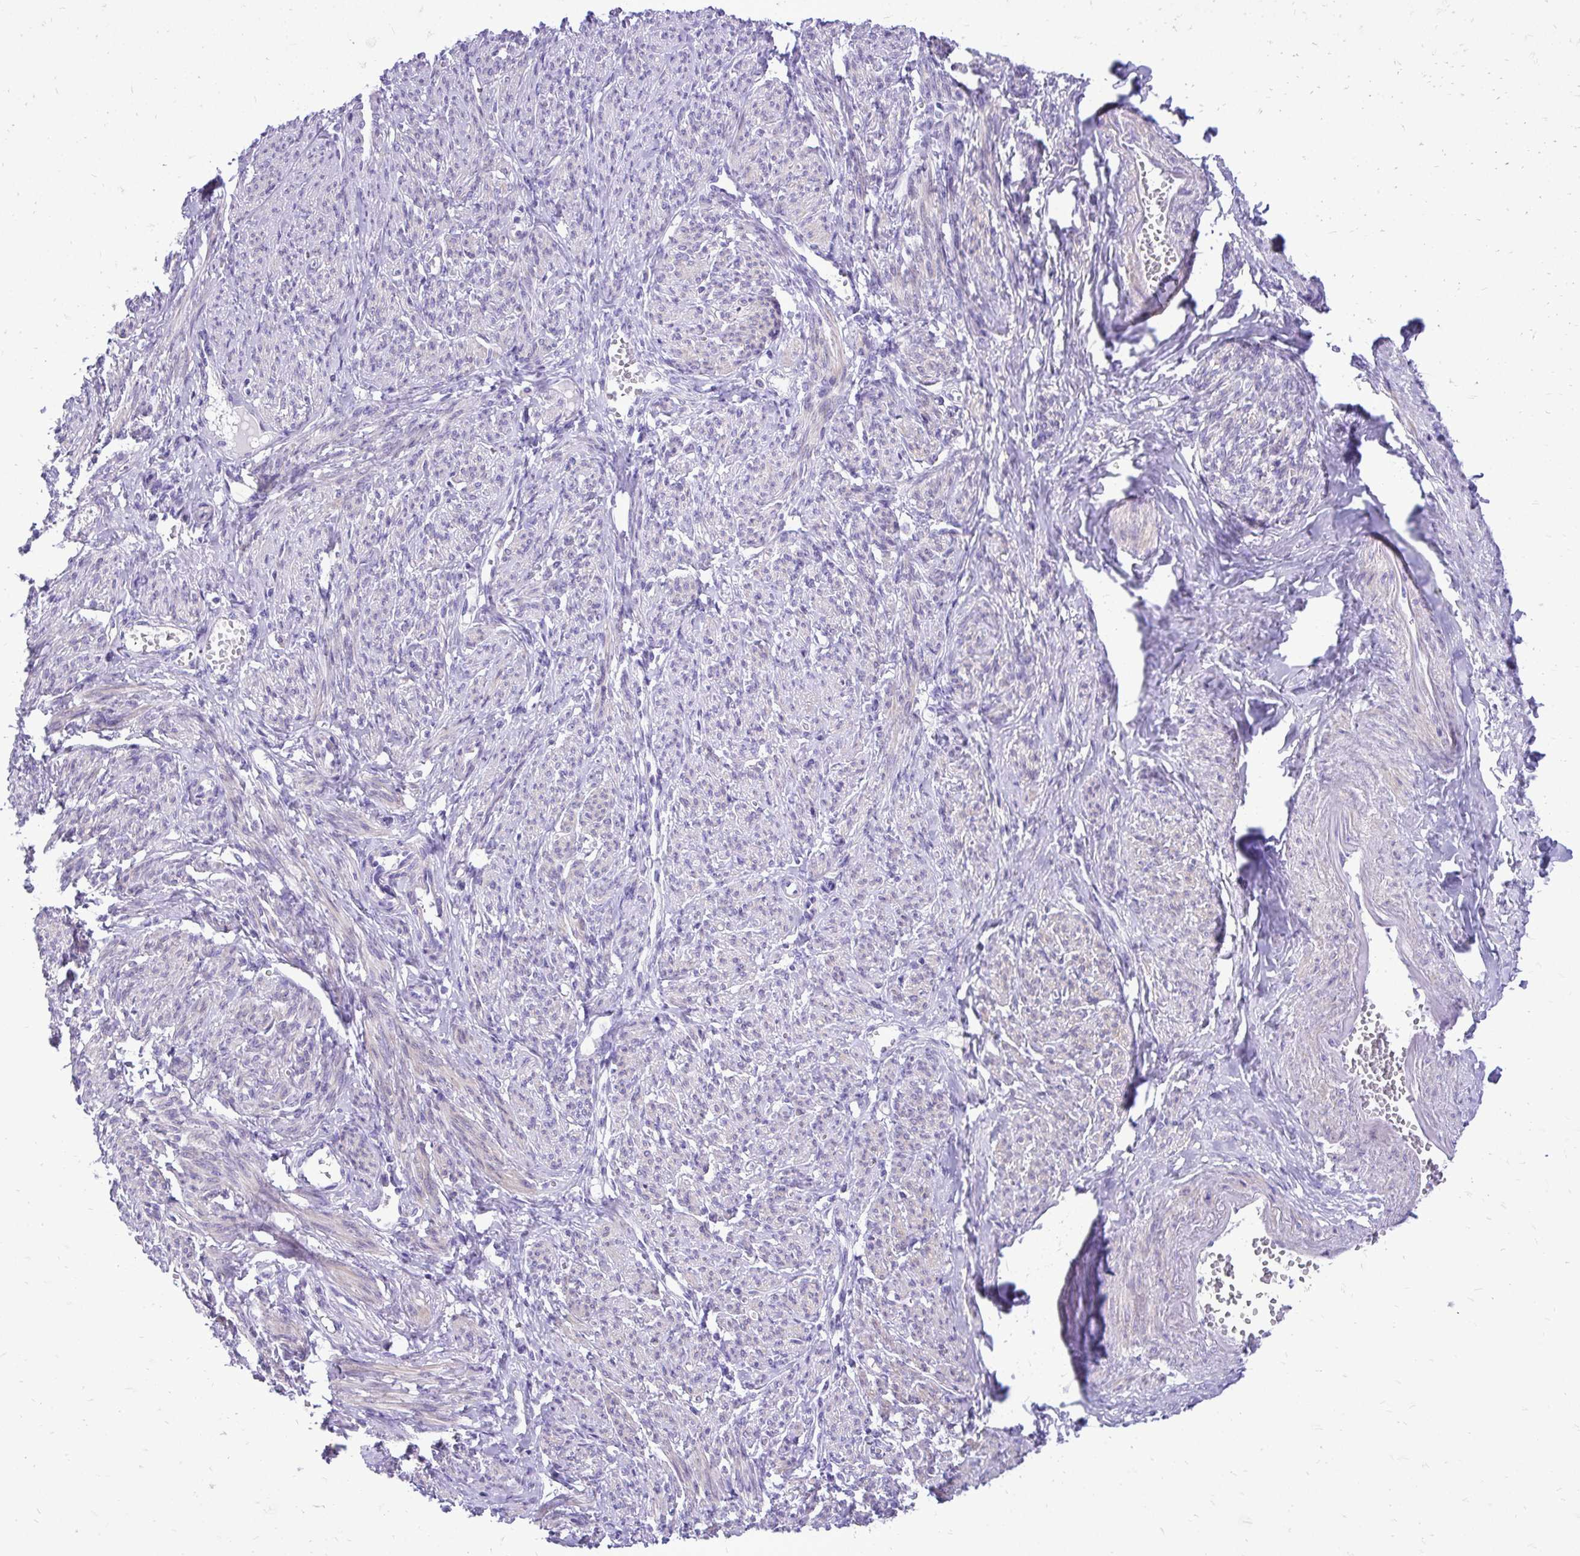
{"staining": {"intensity": "negative", "quantity": "none", "location": "none"}, "tissue": "smooth muscle", "cell_type": "Smooth muscle cells", "image_type": "normal", "snomed": [{"axis": "morphology", "description": "Normal tissue, NOS"}, {"axis": "topography", "description": "Smooth muscle"}], "caption": "A photomicrograph of human smooth muscle is negative for staining in smooth muscle cells. (DAB (3,3'-diaminobenzidine) immunohistochemistry (IHC), high magnification).", "gene": "PELI3", "patient": {"sex": "female", "age": 65}}